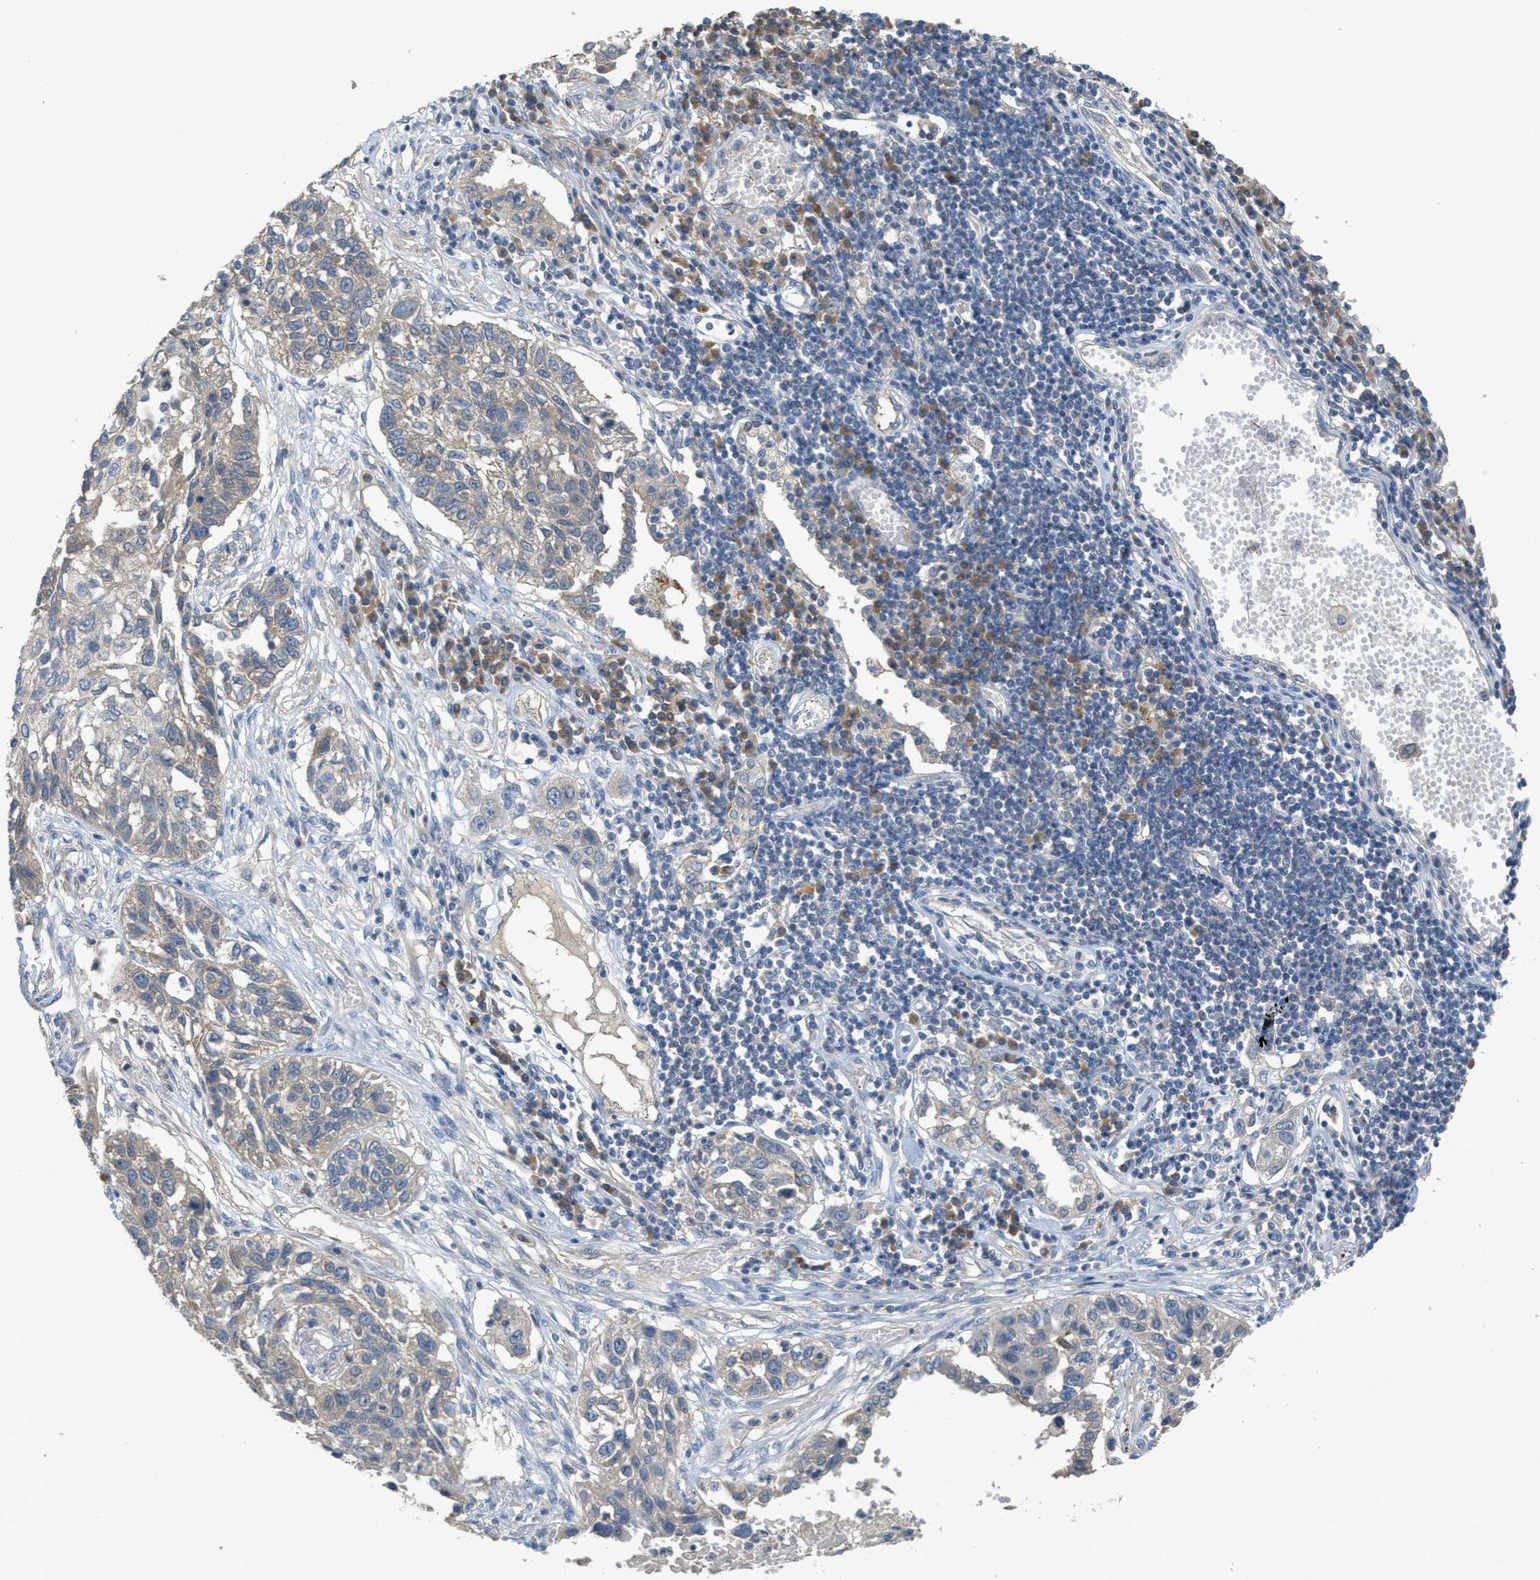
{"staining": {"intensity": "weak", "quantity": "<25%", "location": "cytoplasmic/membranous"}, "tissue": "lung cancer", "cell_type": "Tumor cells", "image_type": "cancer", "snomed": [{"axis": "morphology", "description": "Squamous cell carcinoma, NOS"}, {"axis": "topography", "description": "Lung"}], "caption": "The image shows no staining of tumor cells in lung squamous cell carcinoma.", "gene": "UBA5", "patient": {"sex": "male", "age": 71}}